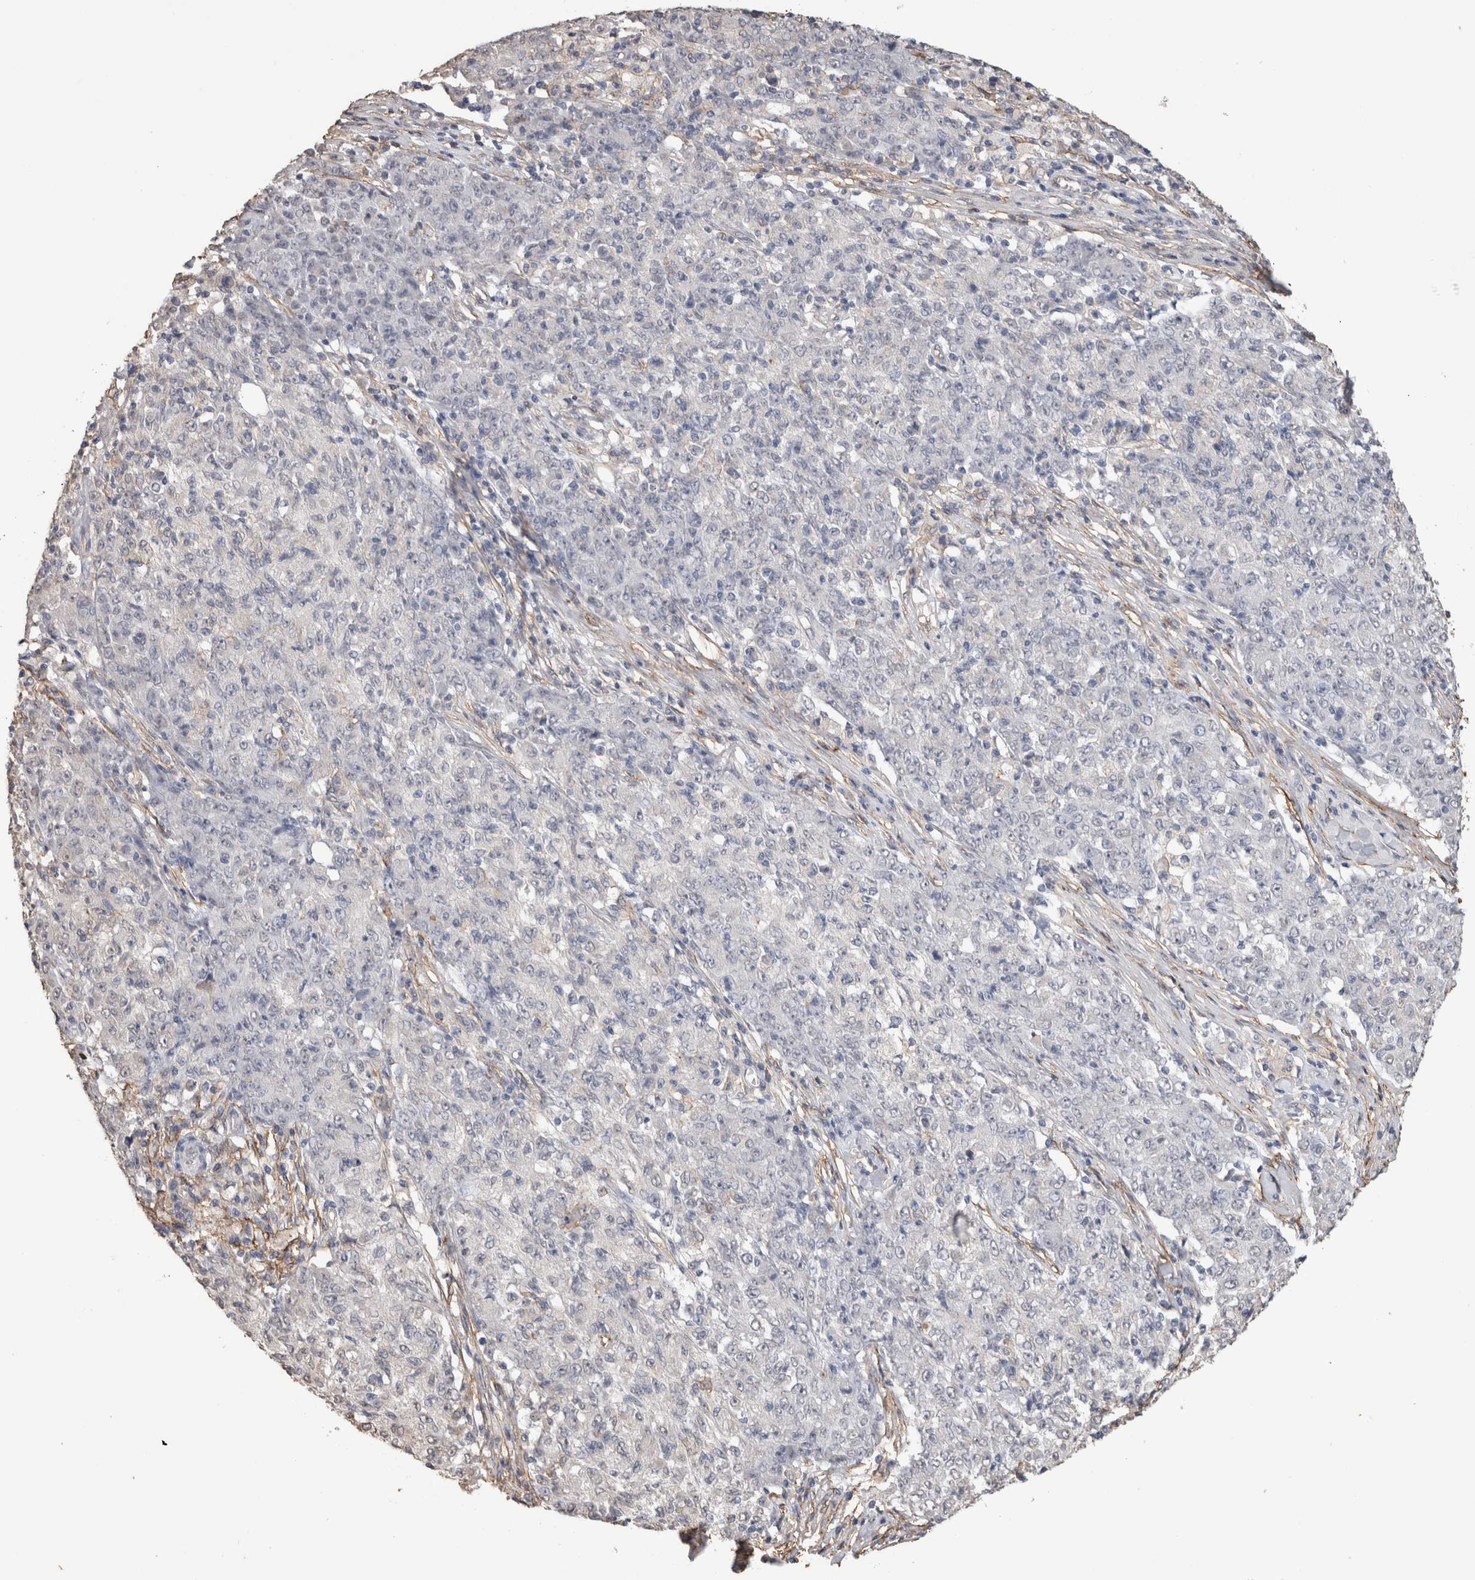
{"staining": {"intensity": "negative", "quantity": "none", "location": "none"}, "tissue": "ovarian cancer", "cell_type": "Tumor cells", "image_type": "cancer", "snomed": [{"axis": "morphology", "description": "Carcinoma, endometroid"}, {"axis": "topography", "description": "Ovary"}], "caption": "An immunohistochemistry (IHC) micrograph of ovarian cancer (endometroid carcinoma) is shown. There is no staining in tumor cells of ovarian cancer (endometroid carcinoma).", "gene": "S100A10", "patient": {"sex": "female", "age": 42}}